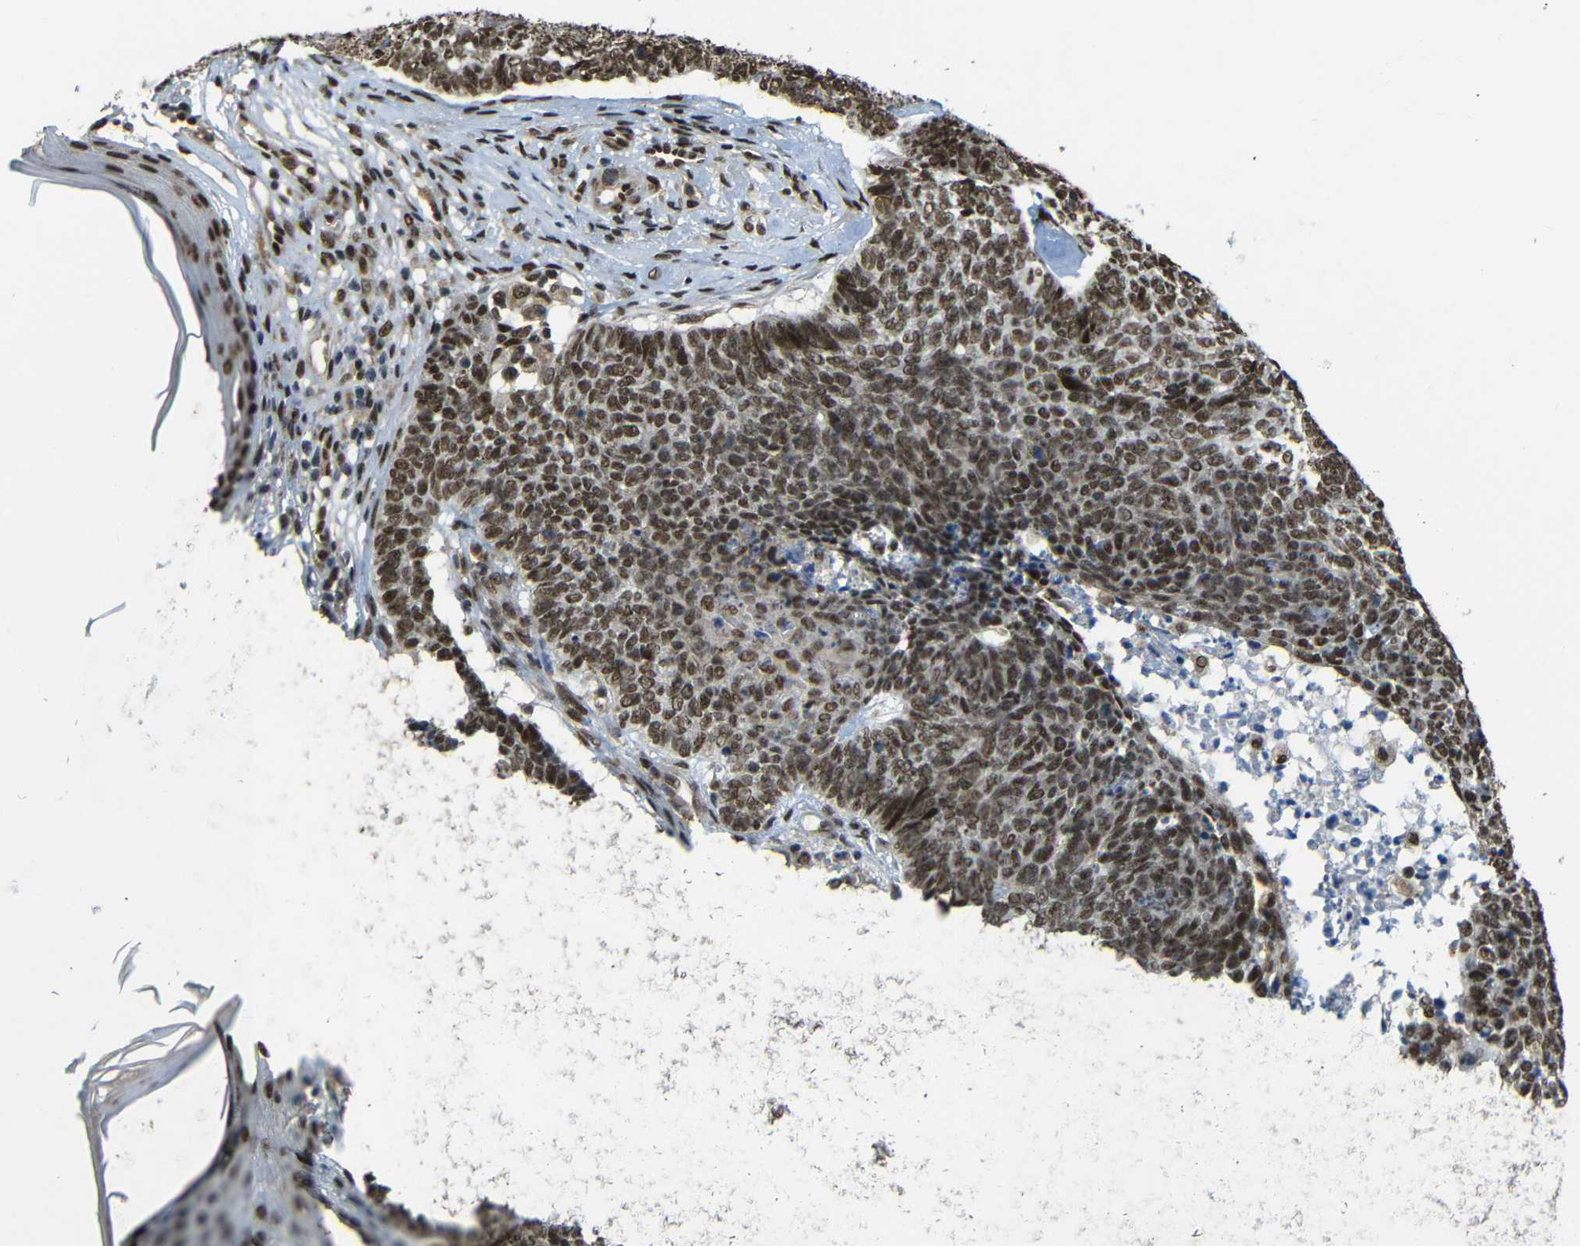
{"staining": {"intensity": "strong", "quantity": ">75%", "location": "cytoplasmic/membranous,nuclear"}, "tissue": "skin cancer", "cell_type": "Tumor cells", "image_type": "cancer", "snomed": [{"axis": "morphology", "description": "Basal cell carcinoma"}, {"axis": "topography", "description": "Skin"}], "caption": "A photomicrograph of human skin cancer stained for a protein demonstrates strong cytoplasmic/membranous and nuclear brown staining in tumor cells.", "gene": "TCF7L2", "patient": {"sex": "female", "age": 84}}